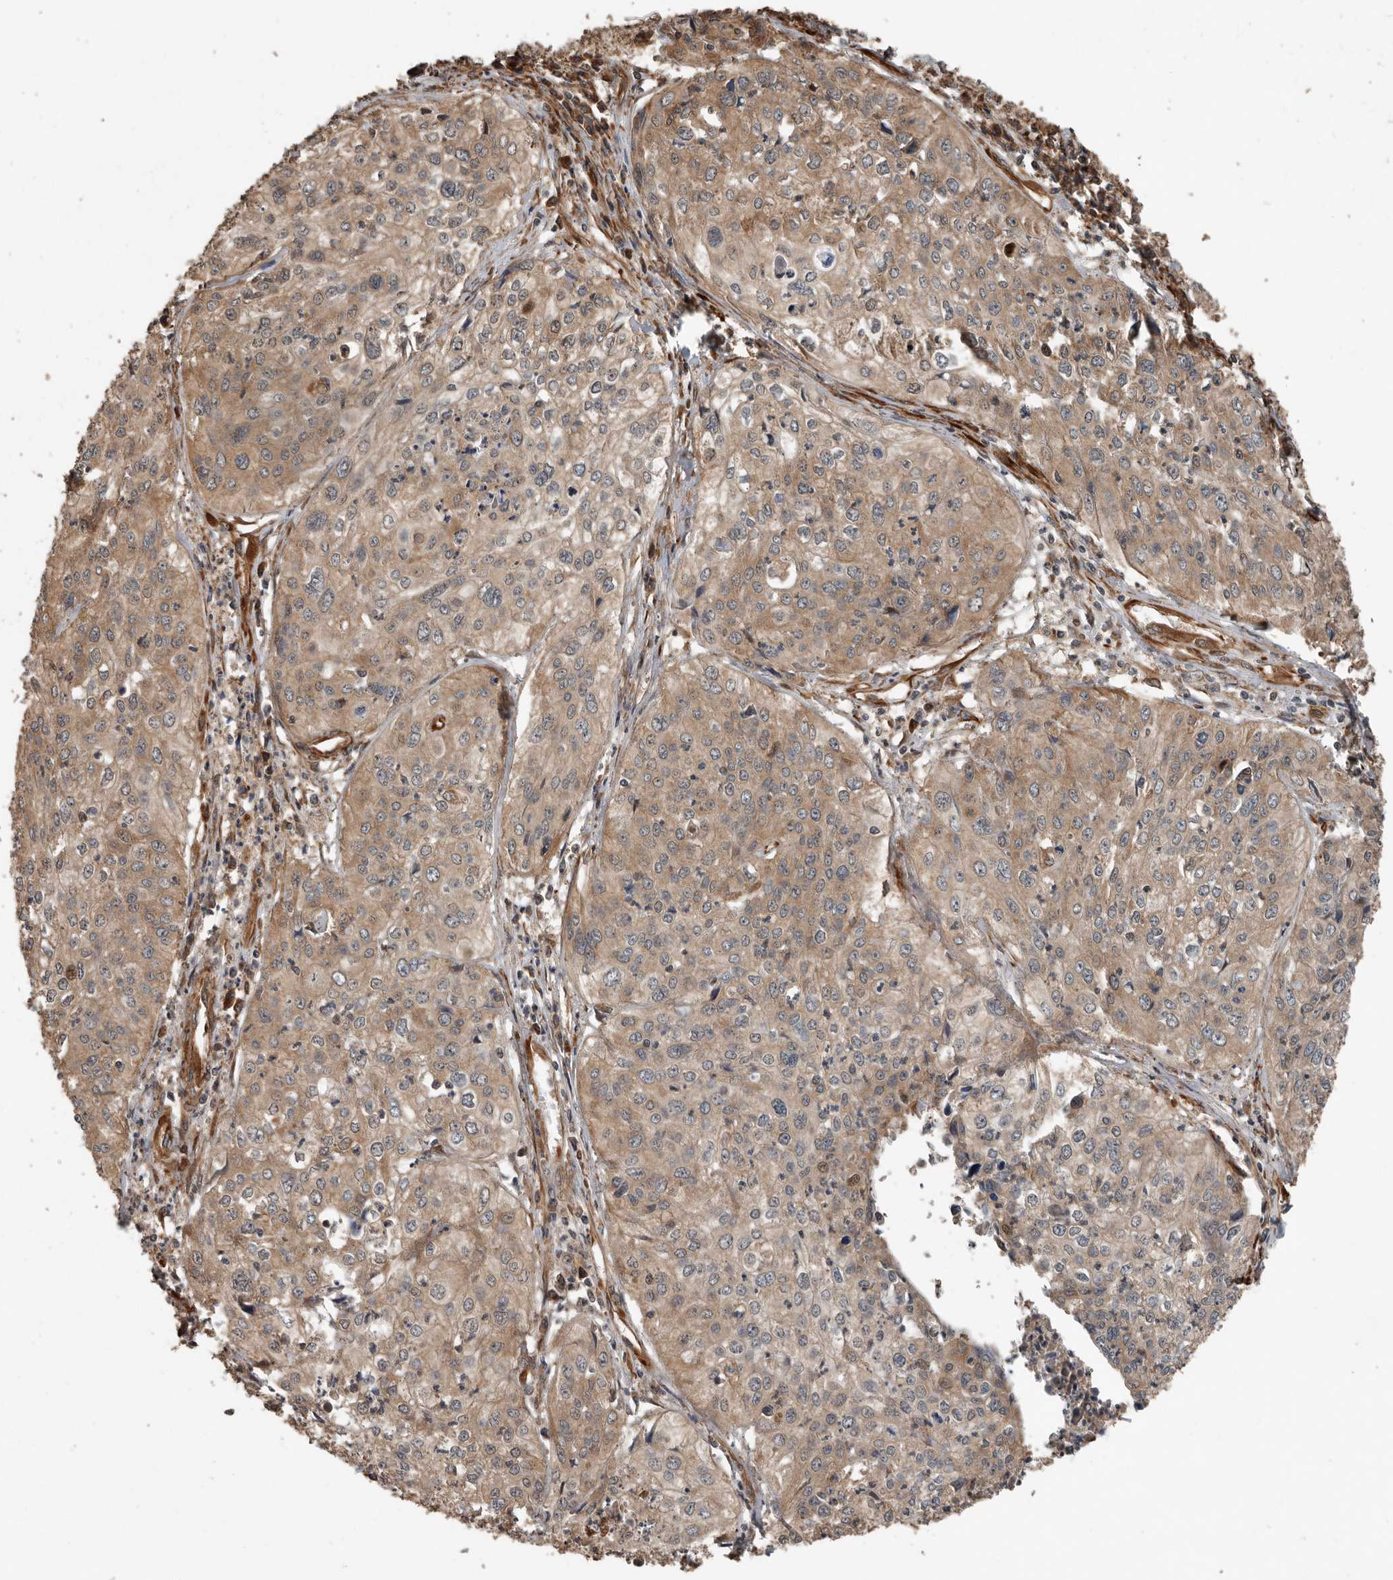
{"staining": {"intensity": "weak", "quantity": ">75%", "location": "cytoplasmic/membranous"}, "tissue": "cervical cancer", "cell_type": "Tumor cells", "image_type": "cancer", "snomed": [{"axis": "morphology", "description": "Squamous cell carcinoma, NOS"}, {"axis": "topography", "description": "Cervix"}], "caption": "Immunohistochemical staining of squamous cell carcinoma (cervical) displays low levels of weak cytoplasmic/membranous protein expression in about >75% of tumor cells.", "gene": "YOD1", "patient": {"sex": "female", "age": 31}}